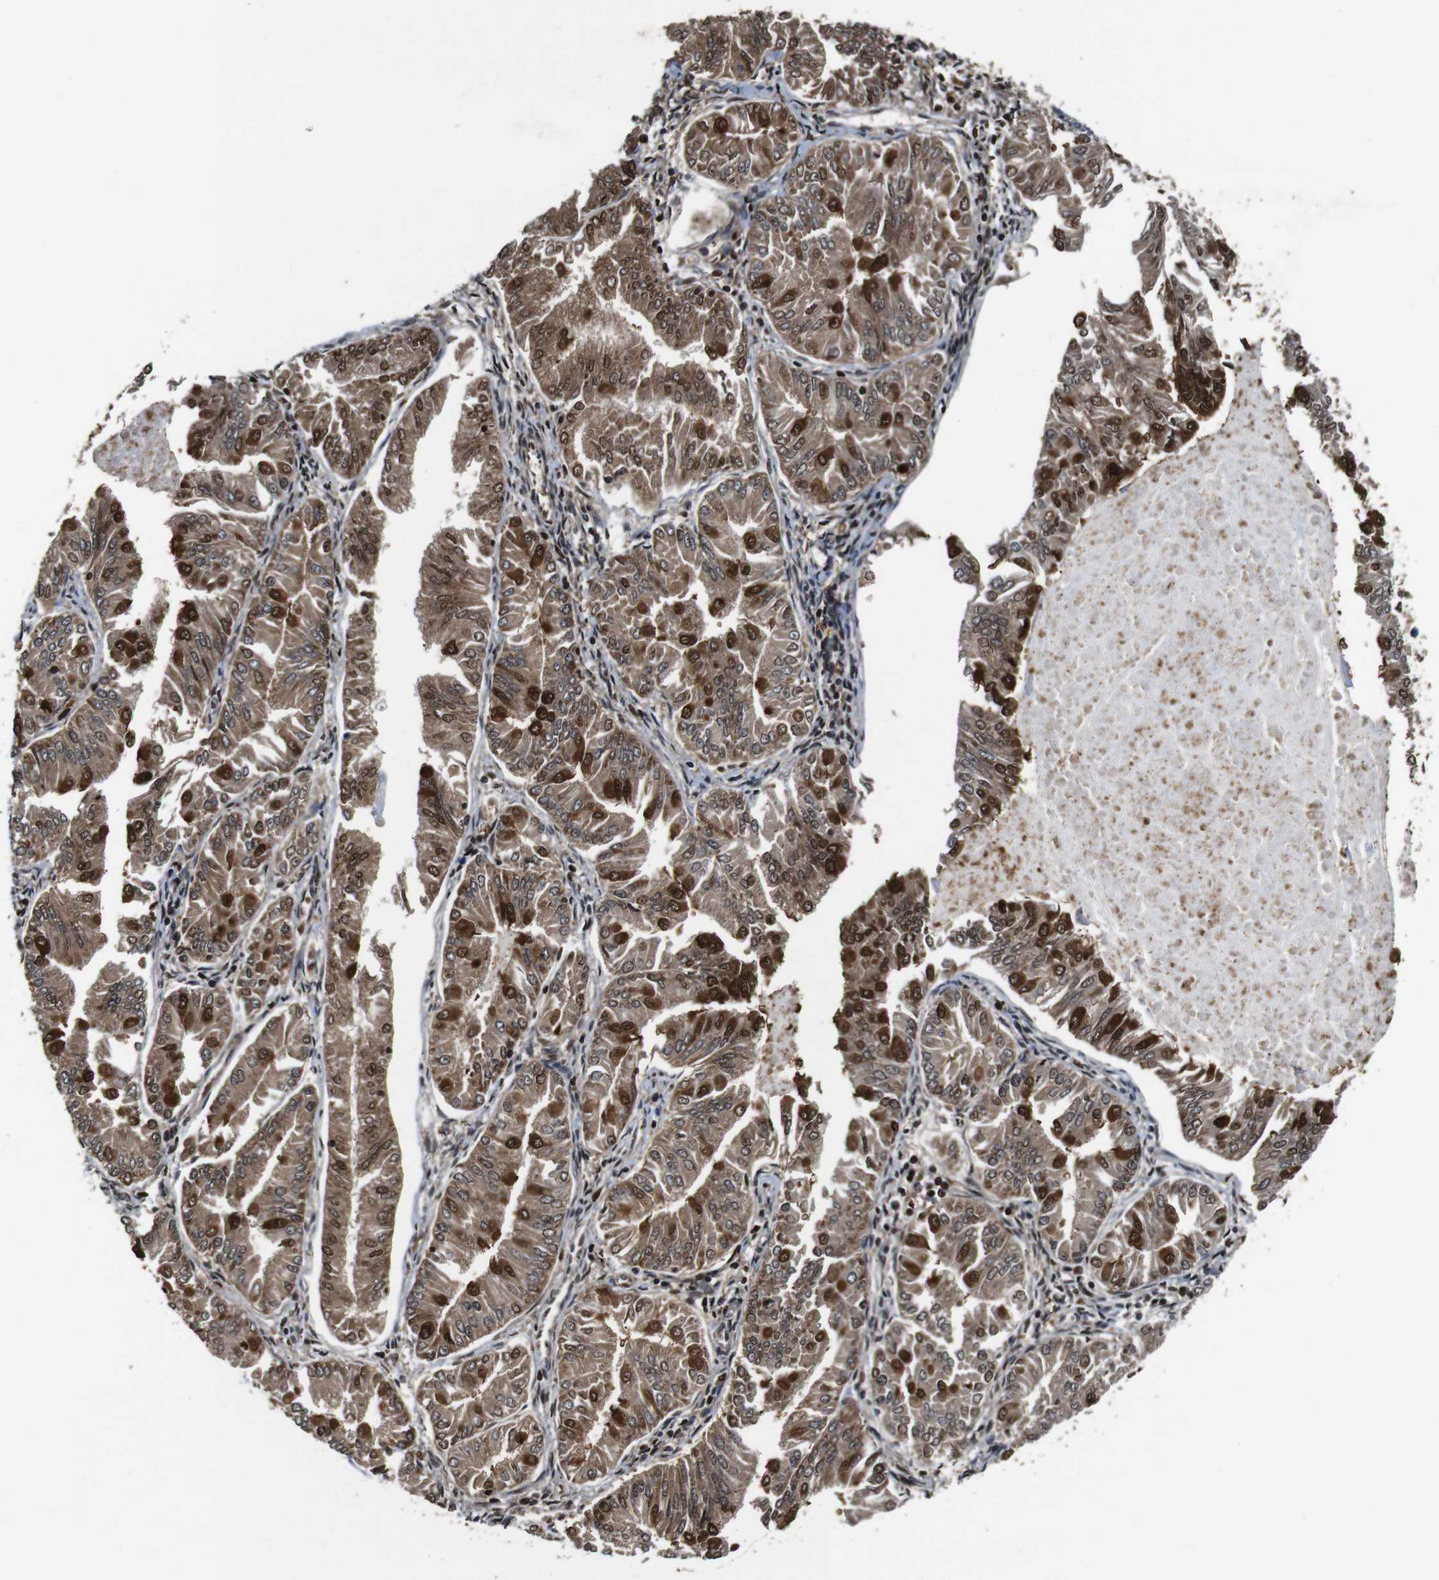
{"staining": {"intensity": "strong", "quantity": "25%-75%", "location": "cytoplasmic/membranous,nuclear"}, "tissue": "endometrial cancer", "cell_type": "Tumor cells", "image_type": "cancer", "snomed": [{"axis": "morphology", "description": "Adenocarcinoma, NOS"}, {"axis": "topography", "description": "Endometrium"}], "caption": "Human adenocarcinoma (endometrial) stained with a protein marker displays strong staining in tumor cells.", "gene": "ANXA1", "patient": {"sex": "female", "age": 53}}